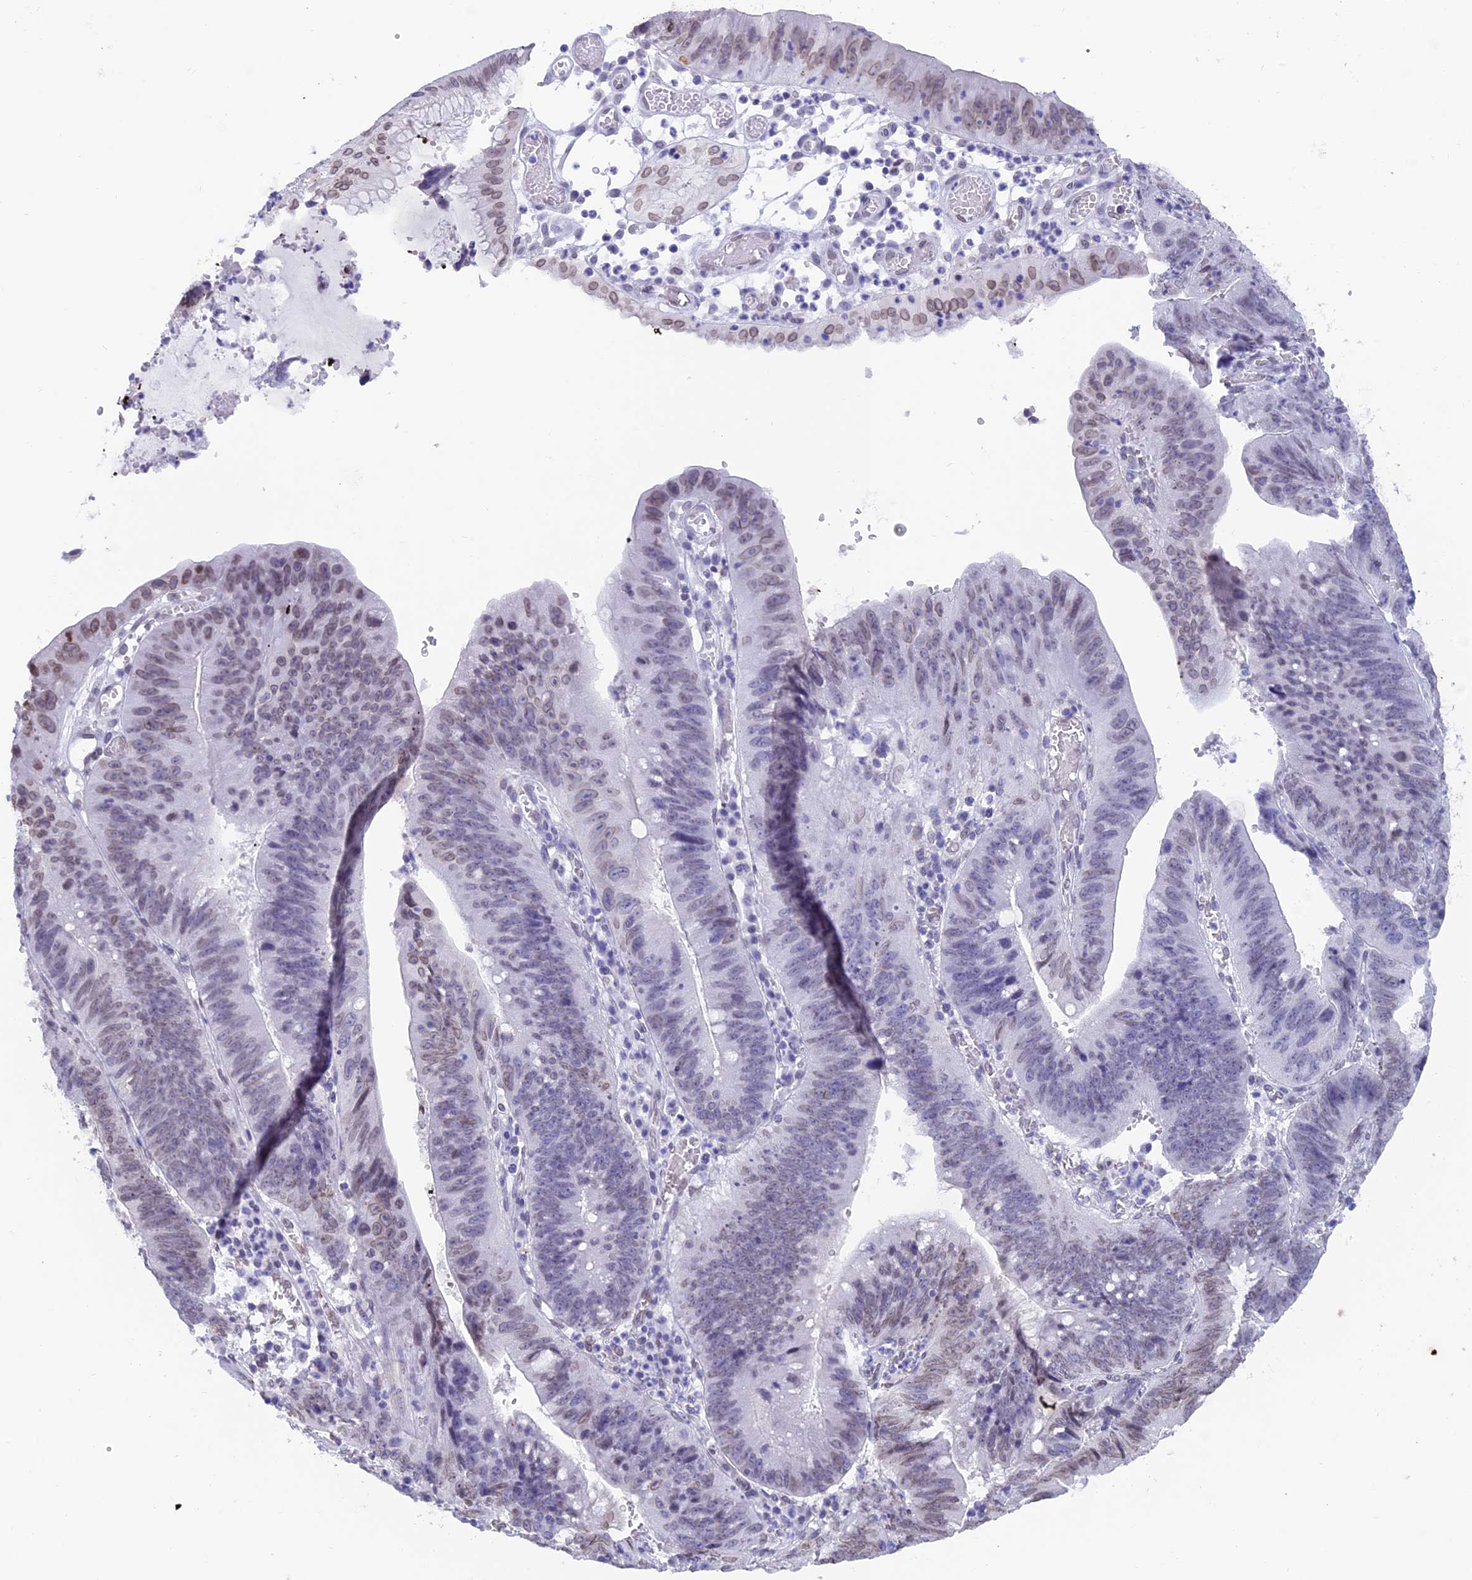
{"staining": {"intensity": "weak", "quantity": "25%-75%", "location": "nuclear"}, "tissue": "stomach cancer", "cell_type": "Tumor cells", "image_type": "cancer", "snomed": [{"axis": "morphology", "description": "Adenocarcinoma, NOS"}, {"axis": "topography", "description": "Stomach"}], "caption": "Tumor cells reveal low levels of weak nuclear positivity in approximately 25%-75% of cells in human stomach cancer.", "gene": "TMPRSS7", "patient": {"sex": "male", "age": 59}}